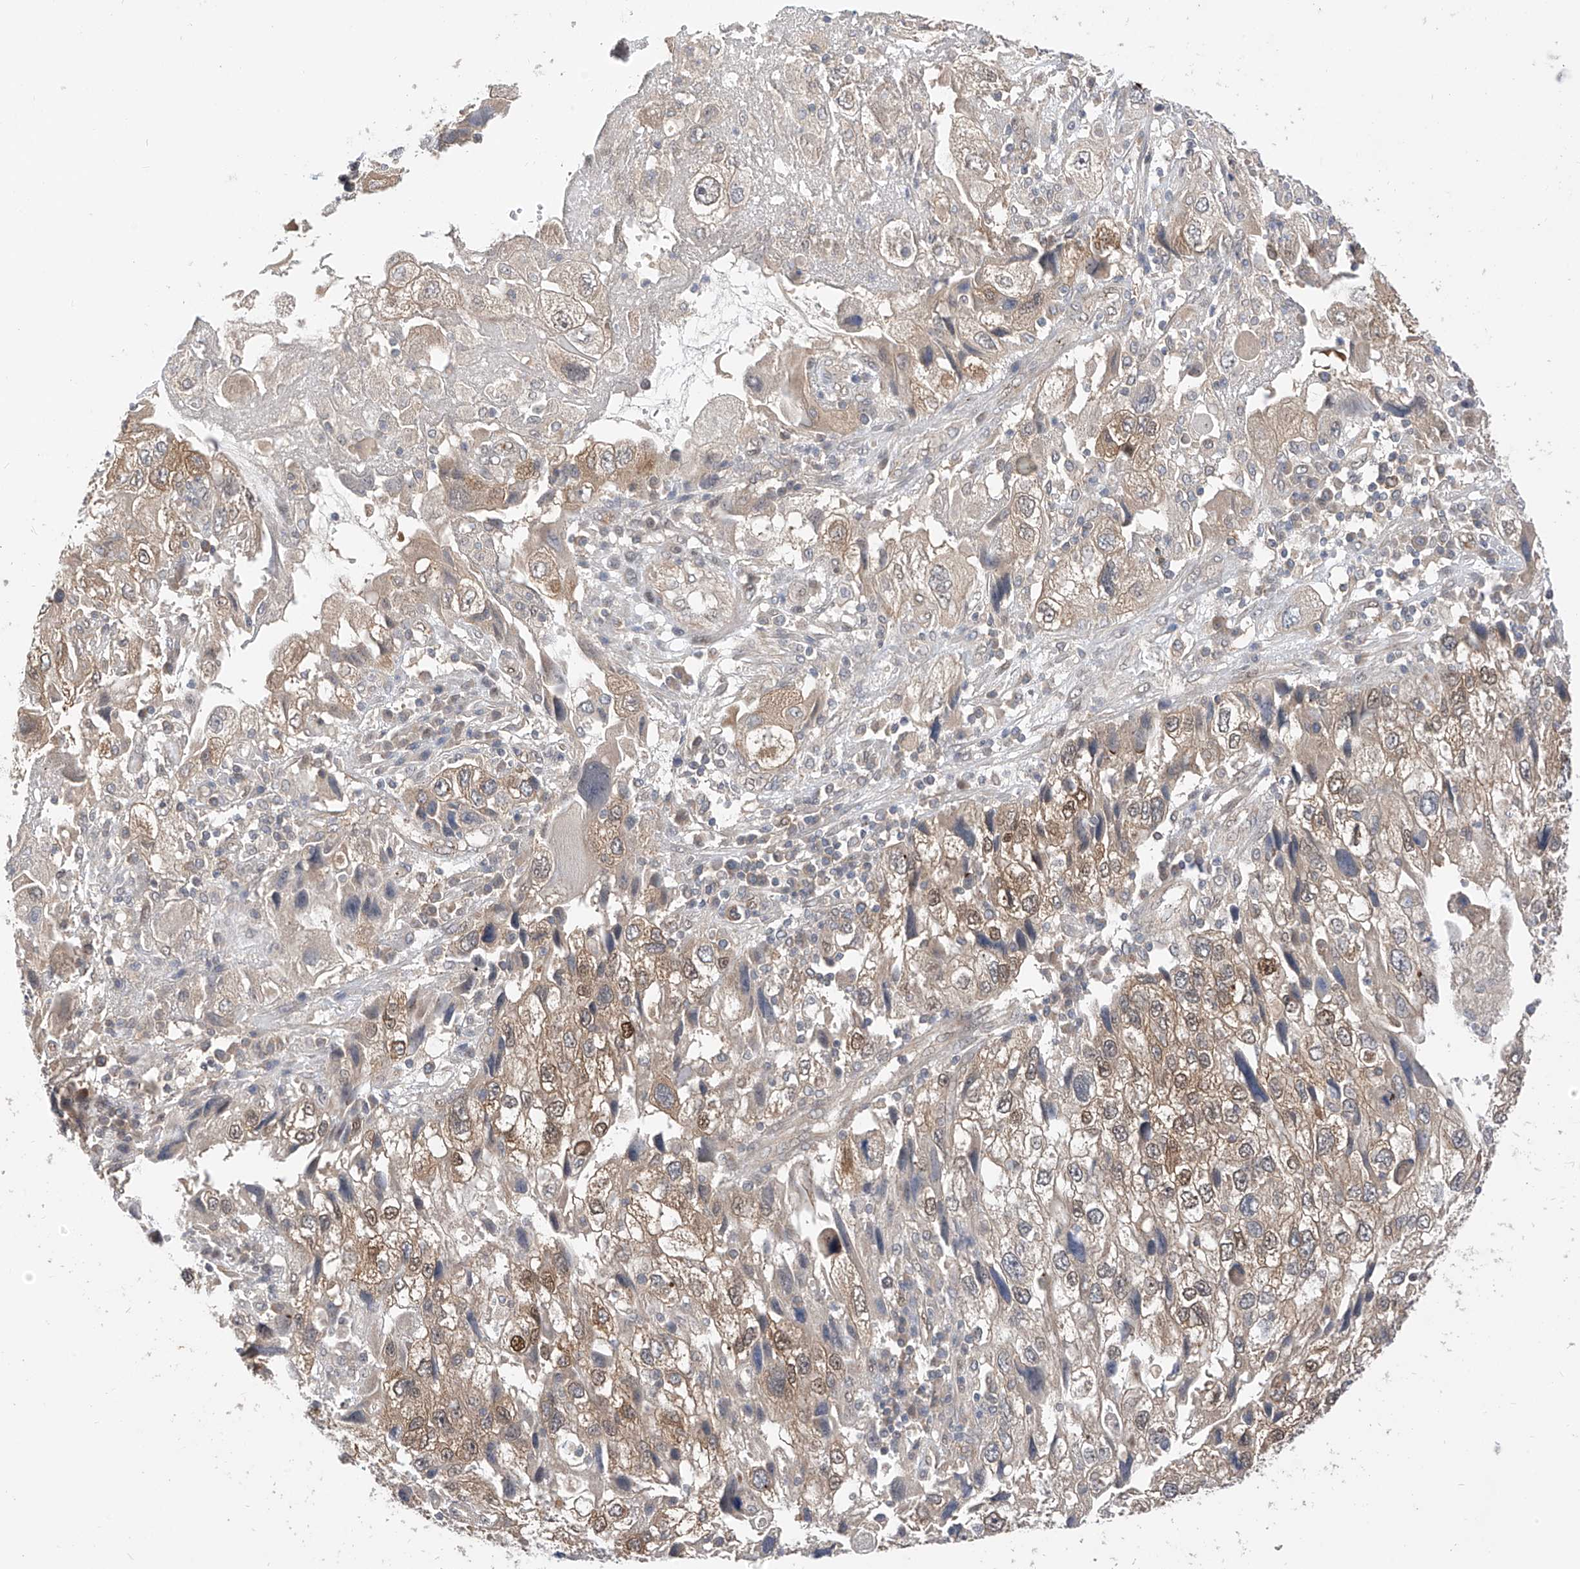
{"staining": {"intensity": "moderate", "quantity": "25%-75%", "location": "cytoplasmic/membranous,nuclear"}, "tissue": "endometrial cancer", "cell_type": "Tumor cells", "image_type": "cancer", "snomed": [{"axis": "morphology", "description": "Adenocarcinoma, NOS"}, {"axis": "topography", "description": "Endometrium"}], "caption": "Tumor cells exhibit medium levels of moderate cytoplasmic/membranous and nuclear staining in approximately 25%-75% of cells in human adenocarcinoma (endometrial).", "gene": "MRTFA", "patient": {"sex": "female", "age": 49}}